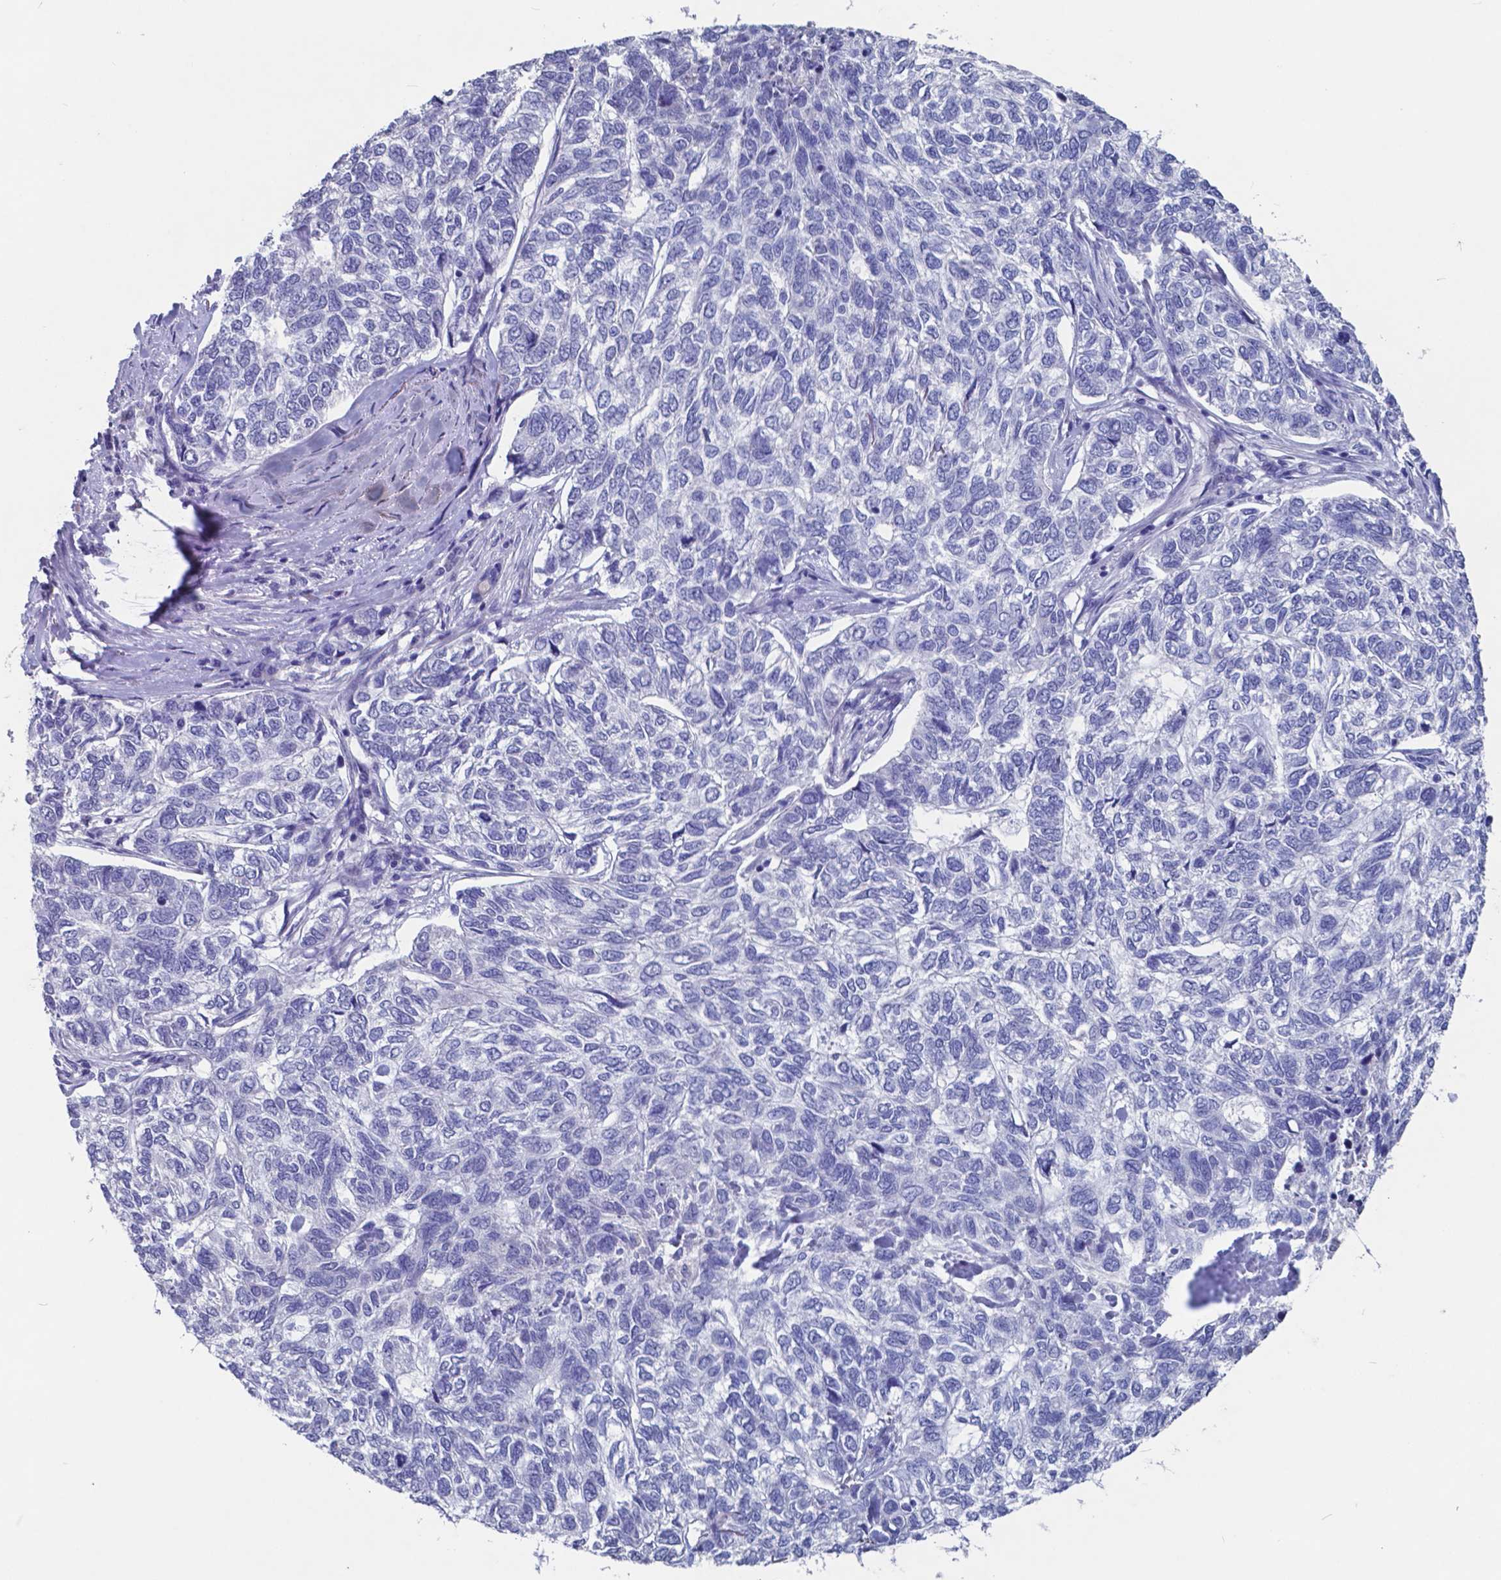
{"staining": {"intensity": "negative", "quantity": "none", "location": "none"}, "tissue": "skin cancer", "cell_type": "Tumor cells", "image_type": "cancer", "snomed": [{"axis": "morphology", "description": "Basal cell carcinoma"}, {"axis": "topography", "description": "Skin"}], "caption": "Immunohistochemistry of human basal cell carcinoma (skin) reveals no positivity in tumor cells.", "gene": "TTR", "patient": {"sex": "female", "age": 65}}